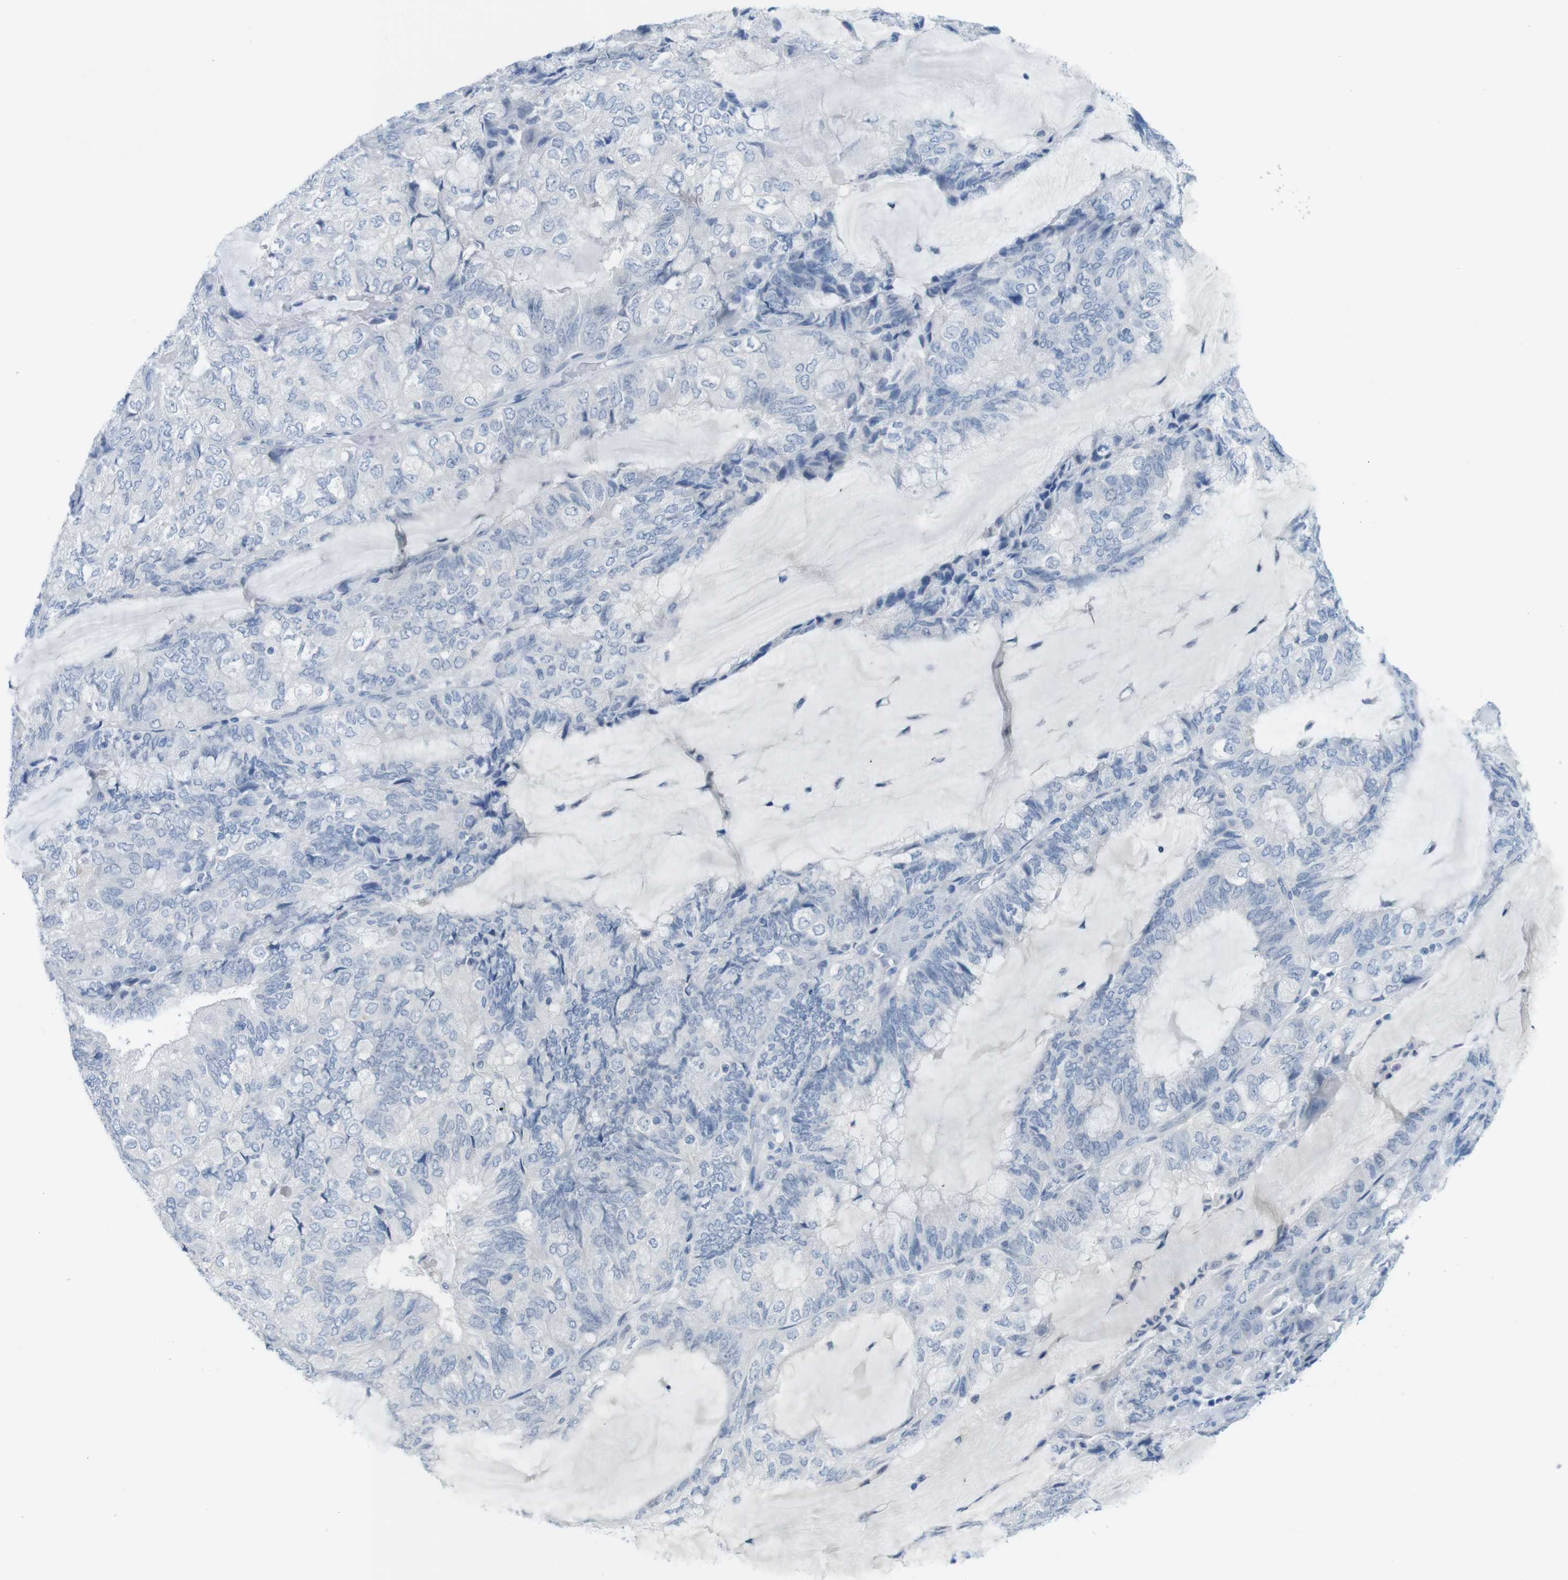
{"staining": {"intensity": "negative", "quantity": "none", "location": "none"}, "tissue": "endometrial cancer", "cell_type": "Tumor cells", "image_type": "cancer", "snomed": [{"axis": "morphology", "description": "Adenocarcinoma, NOS"}, {"axis": "topography", "description": "Endometrium"}], "caption": "An immunohistochemistry (IHC) photomicrograph of endometrial cancer is shown. There is no staining in tumor cells of endometrial cancer. (Stains: DAB immunohistochemistry (IHC) with hematoxylin counter stain, Microscopy: brightfield microscopy at high magnification).", "gene": "OPN1SW", "patient": {"sex": "female", "age": 81}}